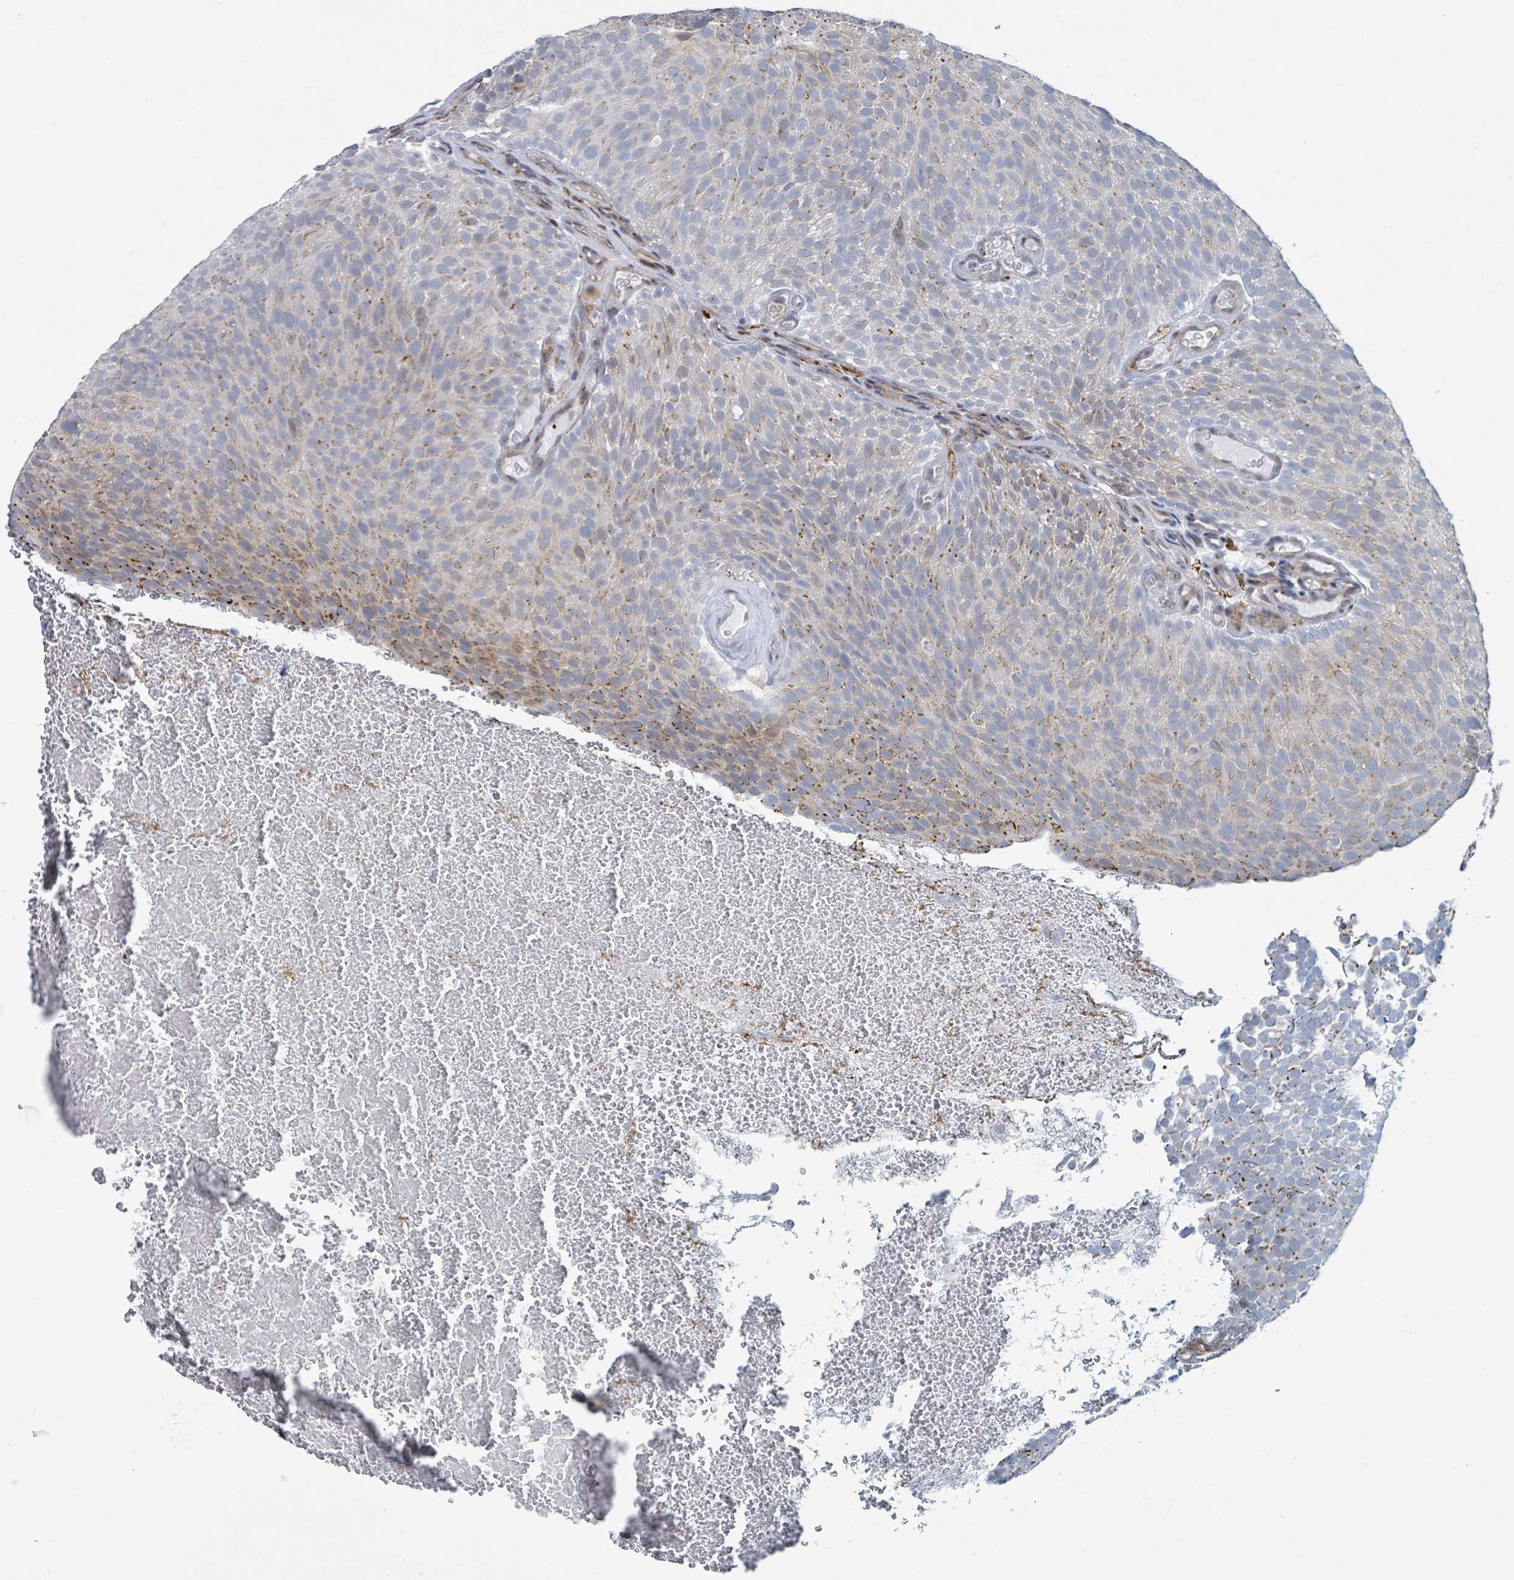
{"staining": {"intensity": "moderate", "quantity": "25%-75%", "location": "cytoplasmic/membranous"}, "tissue": "urothelial cancer", "cell_type": "Tumor cells", "image_type": "cancer", "snomed": [{"axis": "morphology", "description": "Urothelial carcinoma, Low grade"}, {"axis": "topography", "description": "Urinary bladder"}], "caption": "This is a histology image of immunohistochemistry (IHC) staining of urothelial cancer, which shows moderate expression in the cytoplasmic/membranous of tumor cells.", "gene": "DCAF5", "patient": {"sex": "male", "age": 78}}